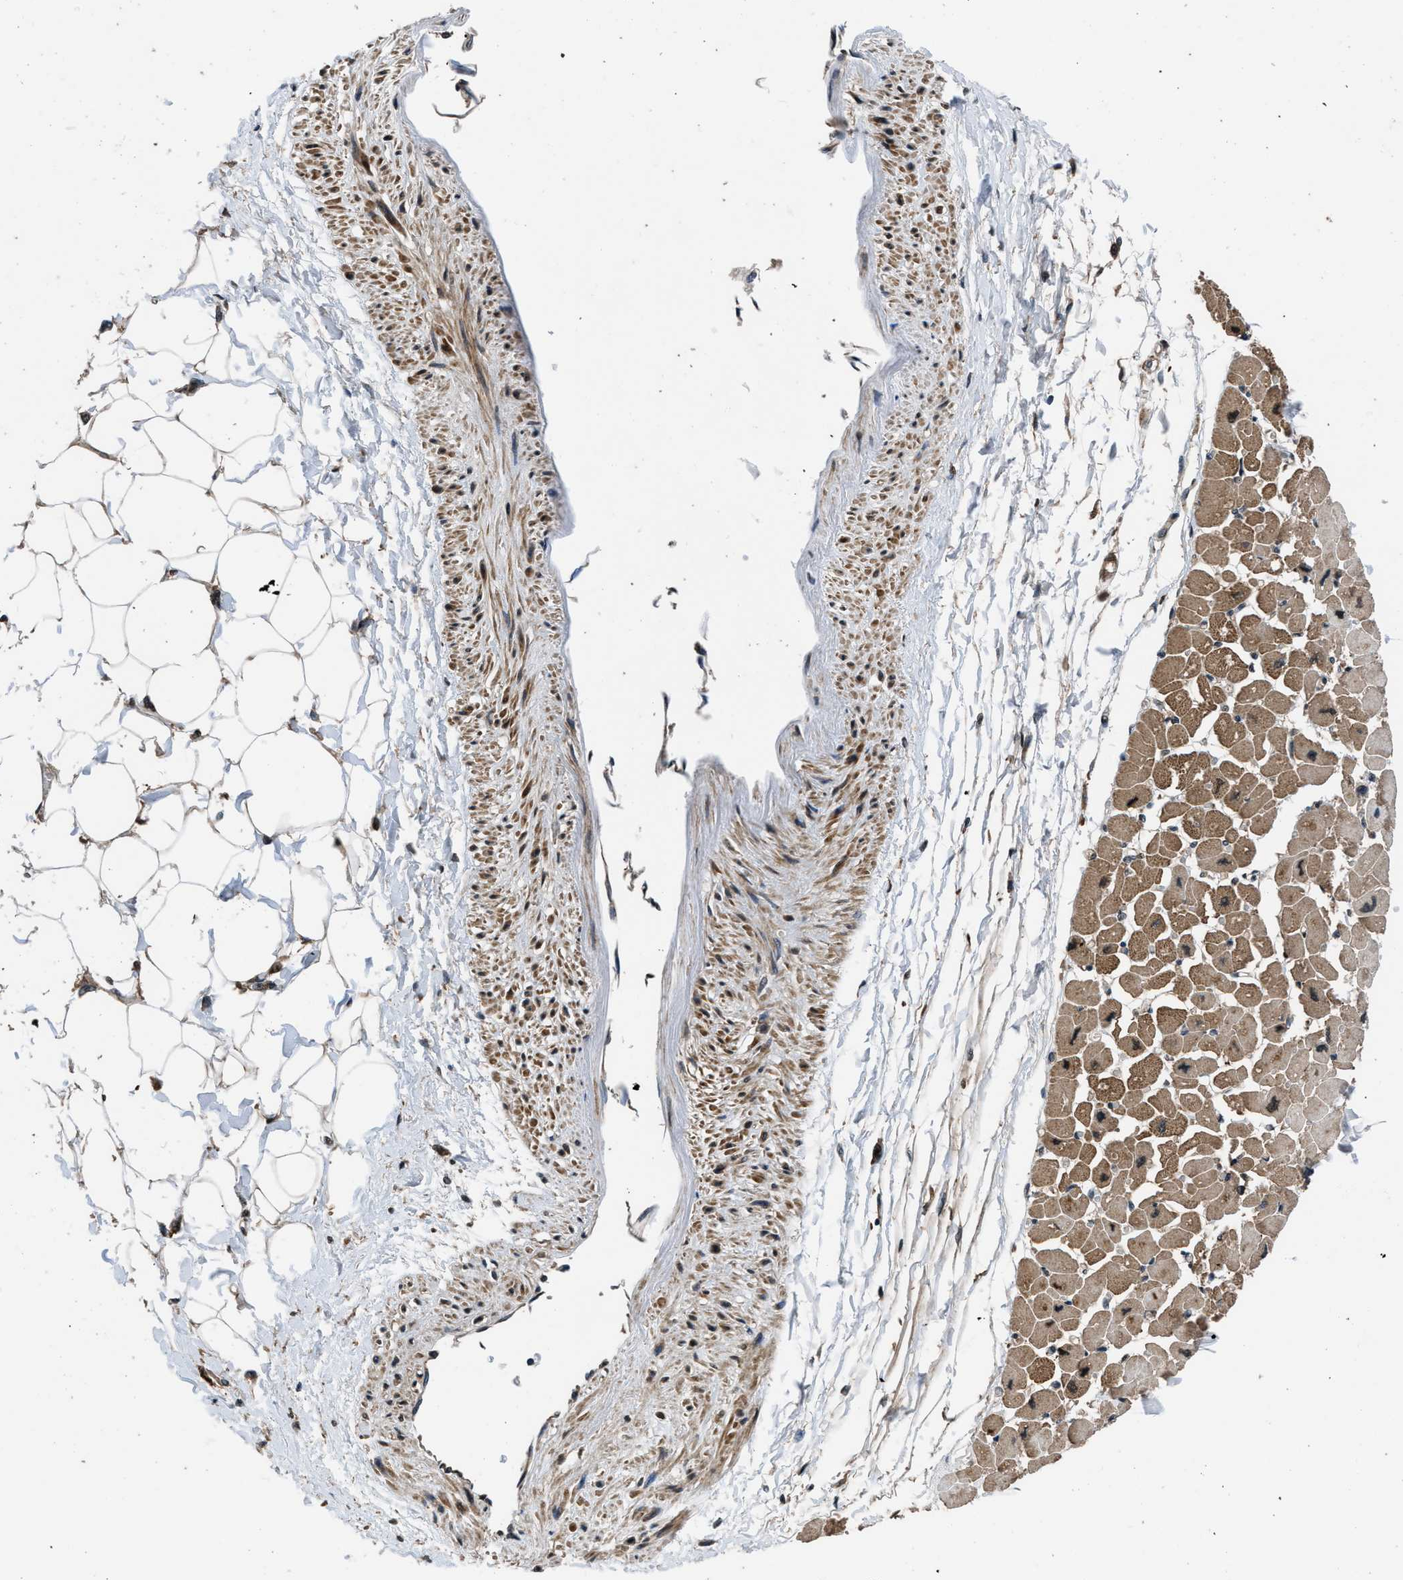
{"staining": {"intensity": "moderate", "quantity": ">75%", "location": "cytoplasmic/membranous"}, "tissue": "heart muscle", "cell_type": "Cardiomyocytes", "image_type": "normal", "snomed": [{"axis": "morphology", "description": "Normal tissue, NOS"}, {"axis": "topography", "description": "Heart"}], "caption": "Immunohistochemical staining of normal heart muscle demonstrates moderate cytoplasmic/membranous protein expression in about >75% of cardiomyocytes. (DAB IHC with brightfield microscopy, high magnification).", "gene": "CTBS", "patient": {"sex": "female", "age": 54}}